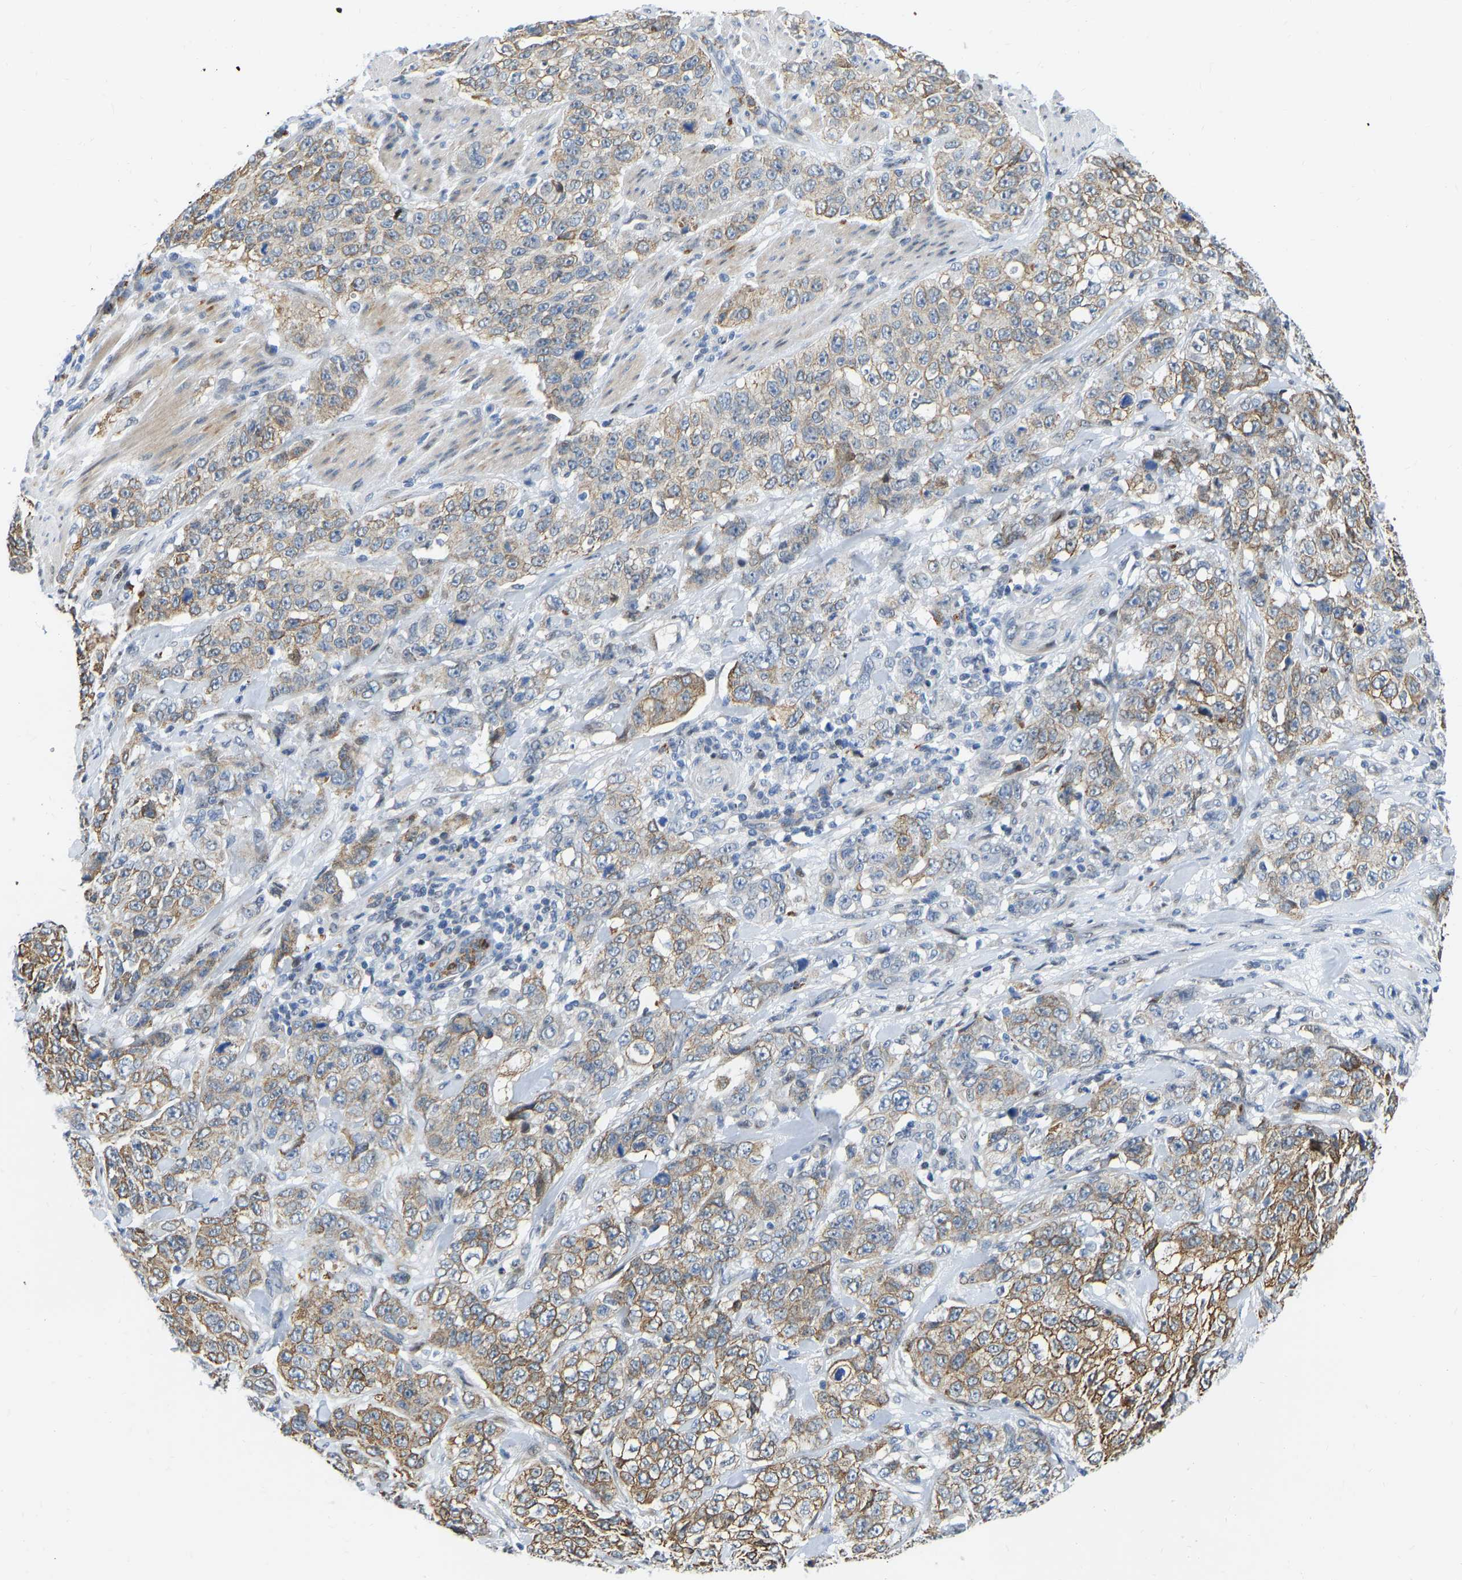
{"staining": {"intensity": "weak", "quantity": ">75%", "location": "cytoplasmic/membranous"}, "tissue": "stomach cancer", "cell_type": "Tumor cells", "image_type": "cancer", "snomed": [{"axis": "morphology", "description": "Adenocarcinoma, NOS"}, {"axis": "topography", "description": "Stomach"}], "caption": "IHC of human stomach adenocarcinoma reveals low levels of weak cytoplasmic/membranous positivity in about >75% of tumor cells. (Stains: DAB in brown, nuclei in blue, Microscopy: brightfield microscopy at high magnification).", "gene": "HDAC5", "patient": {"sex": "male", "age": 48}}